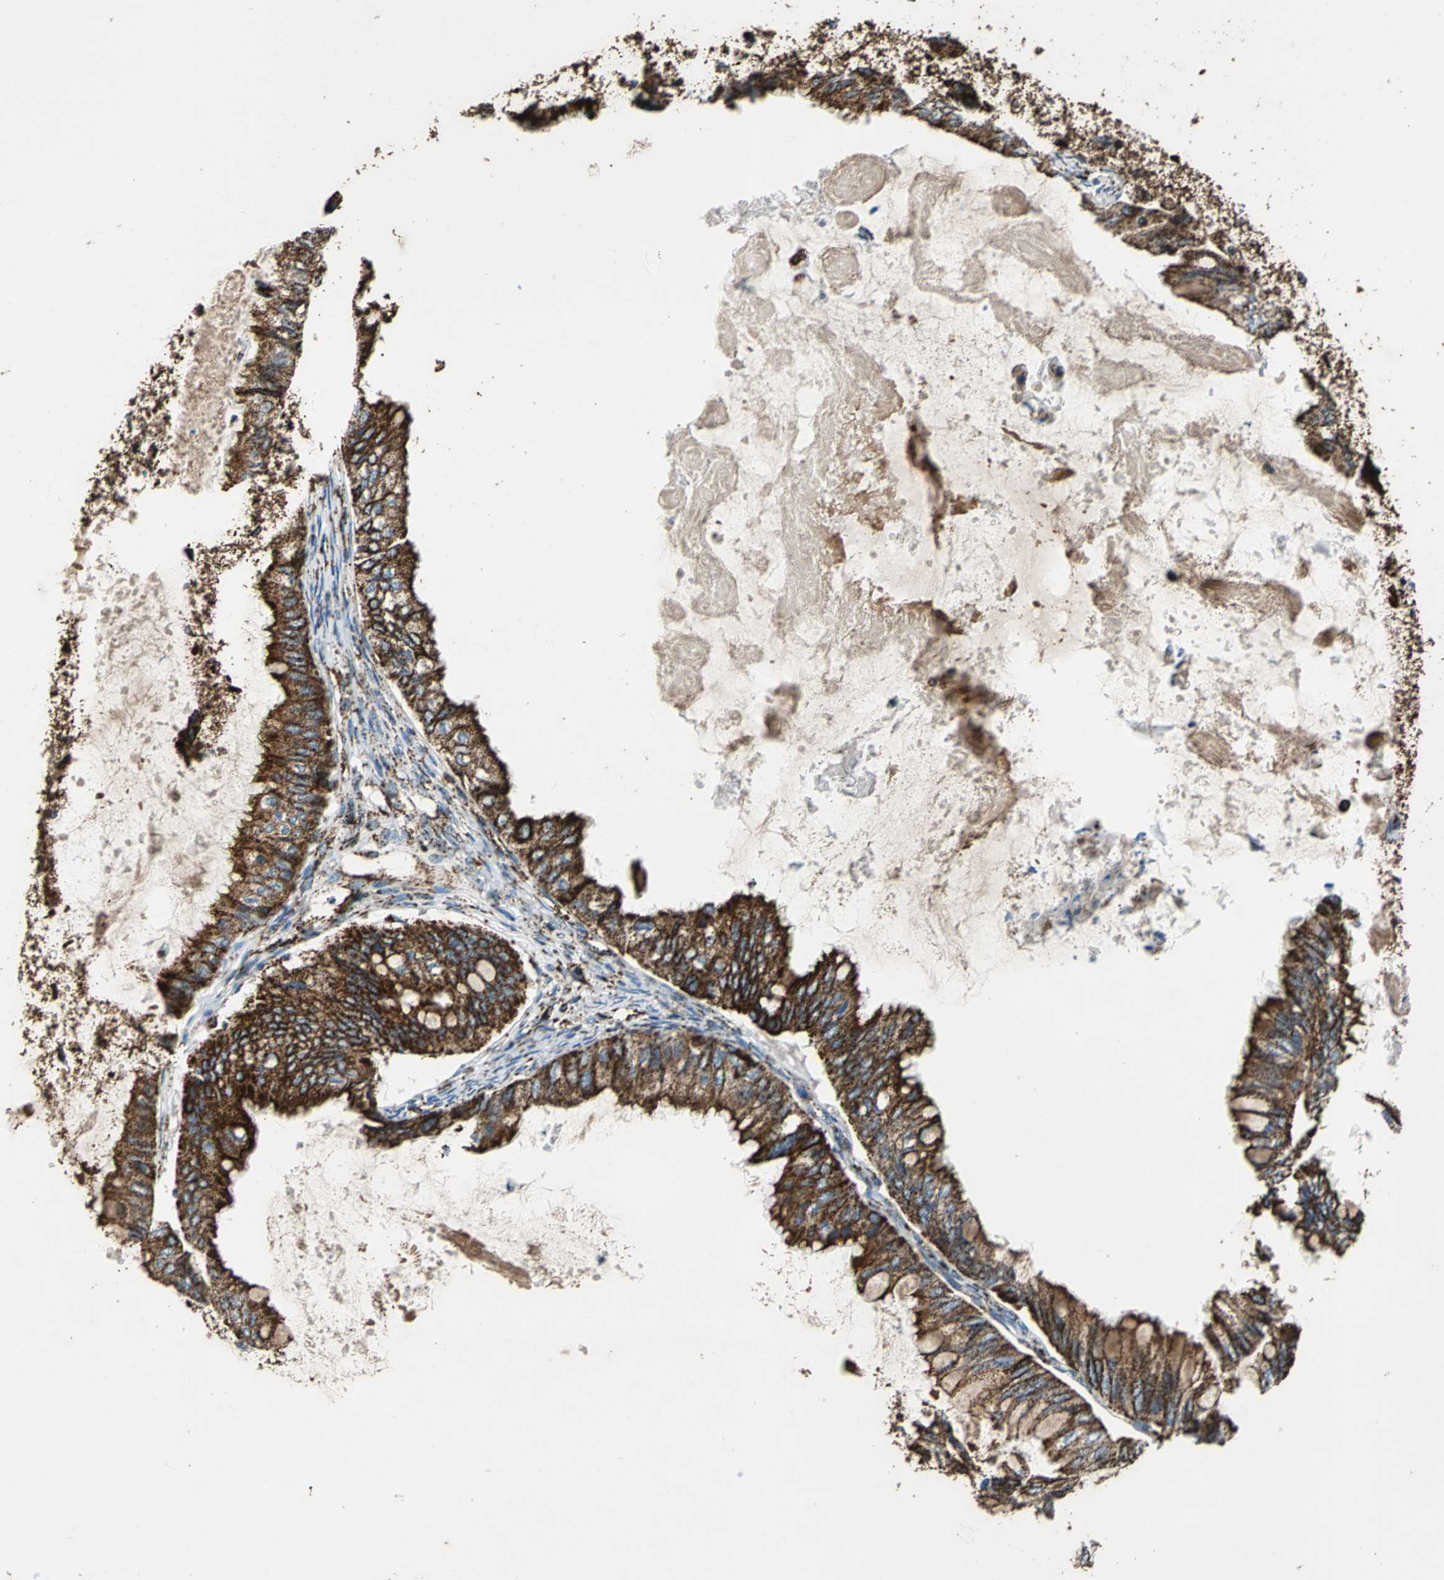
{"staining": {"intensity": "strong", "quantity": ">75%", "location": "cytoplasmic/membranous"}, "tissue": "ovarian cancer", "cell_type": "Tumor cells", "image_type": "cancer", "snomed": [{"axis": "morphology", "description": "Cystadenocarcinoma, mucinous, NOS"}, {"axis": "topography", "description": "Ovary"}], "caption": "Tumor cells show high levels of strong cytoplasmic/membranous expression in about >75% of cells in ovarian cancer. (brown staining indicates protein expression, while blue staining denotes nuclei).", "gene": "ECH1", "patient": {"sex": "female", "age": 80}}